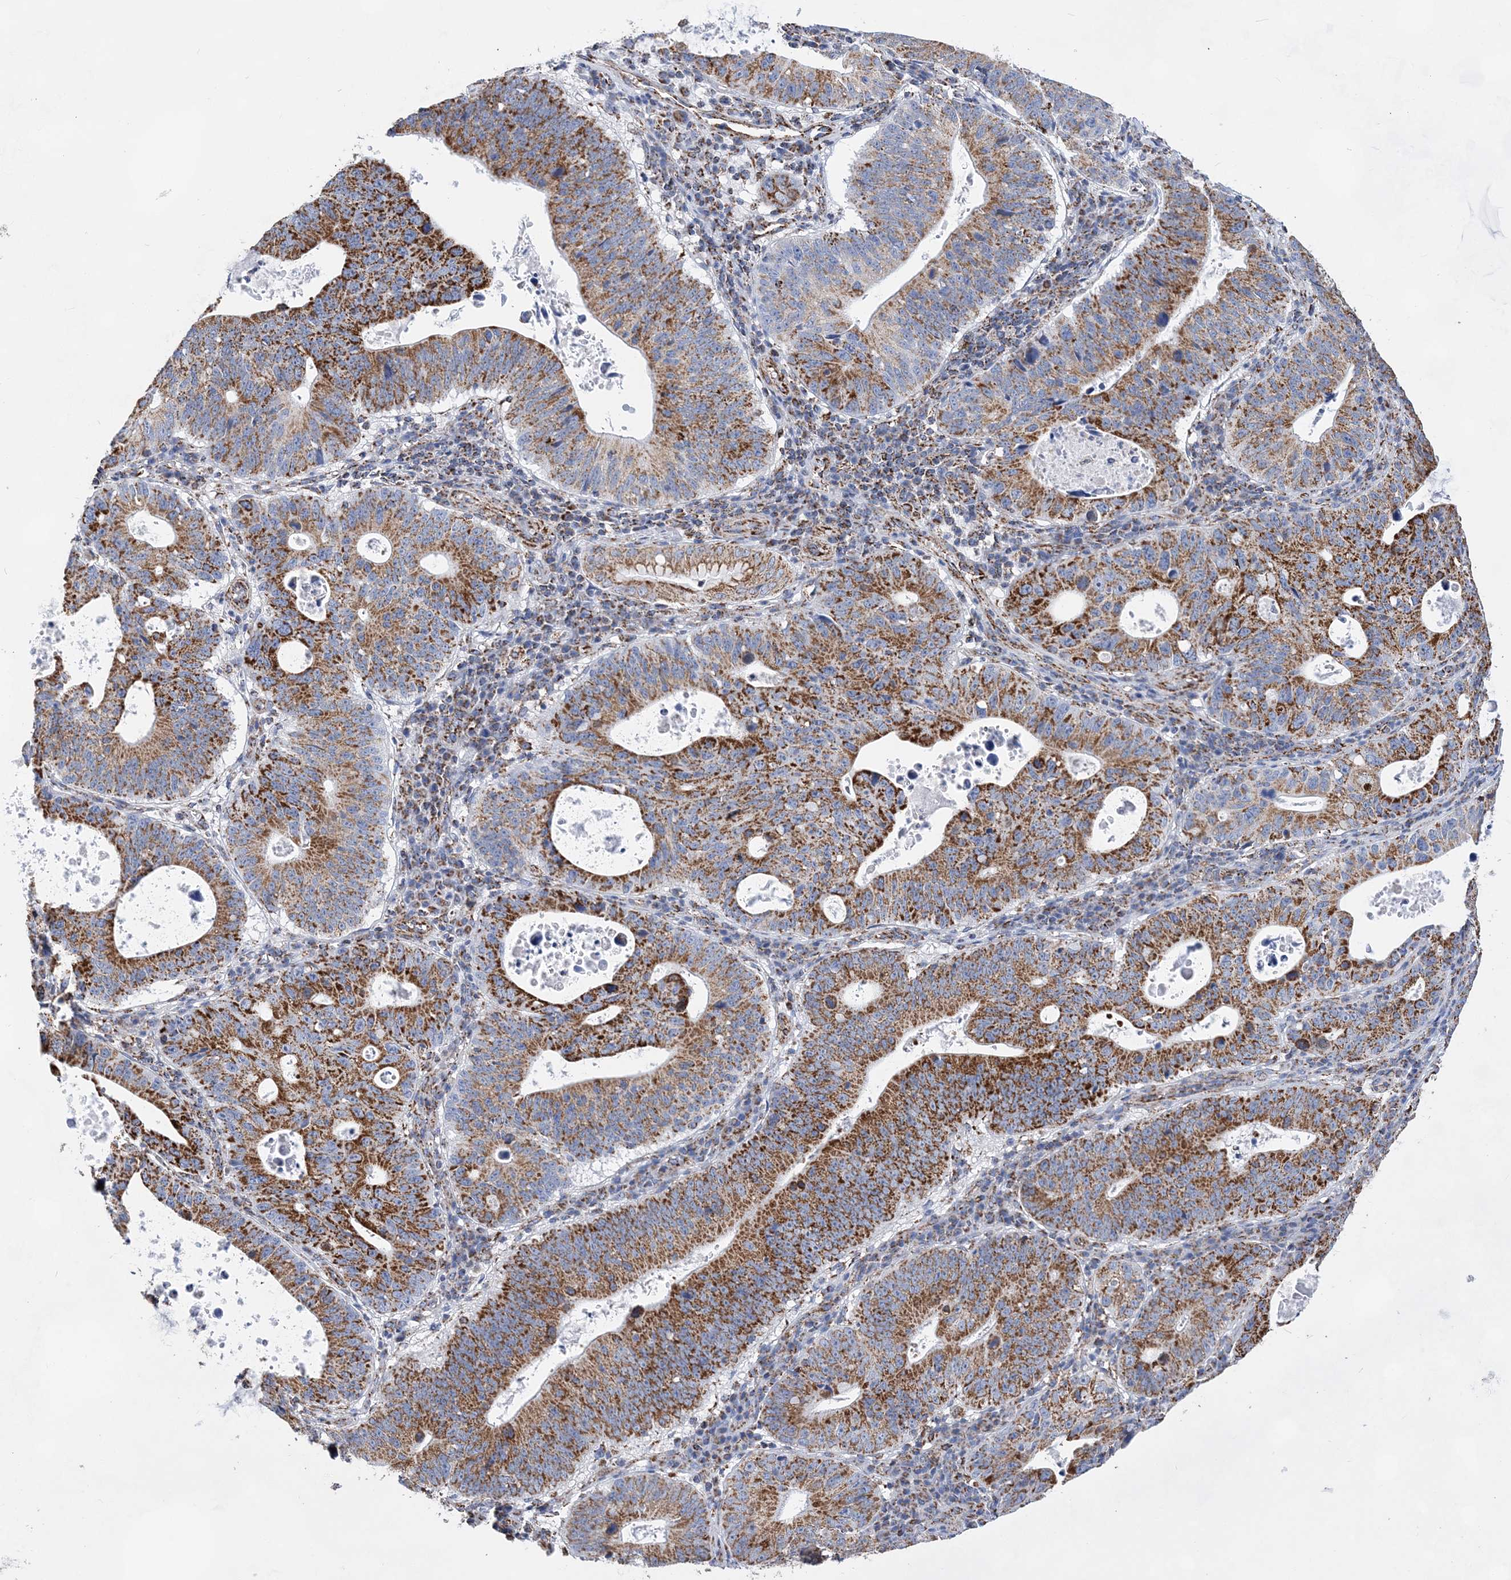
{"staining": {"intensity": "strong", "quantity": ">75%", "location": "cytoplasmic/membranous"}, "tissue": "stomach cancer", "cell_type": "Tumor cells", "image_type": "cancer", "snomed": [{"axis": "morphology", "description": "Adenocarcinoma, NOS"}, {"axis": "topography", "description": "Stomach"}], "caption": "This photomicrograph reveals IHC staining of human stomach adenocarcinoma, with high strong cytoplasmic/membranous positivity in about >75% of tumor cells.", "gene": "ACOT9", "patient": {"sex": "male", "age": 59}}